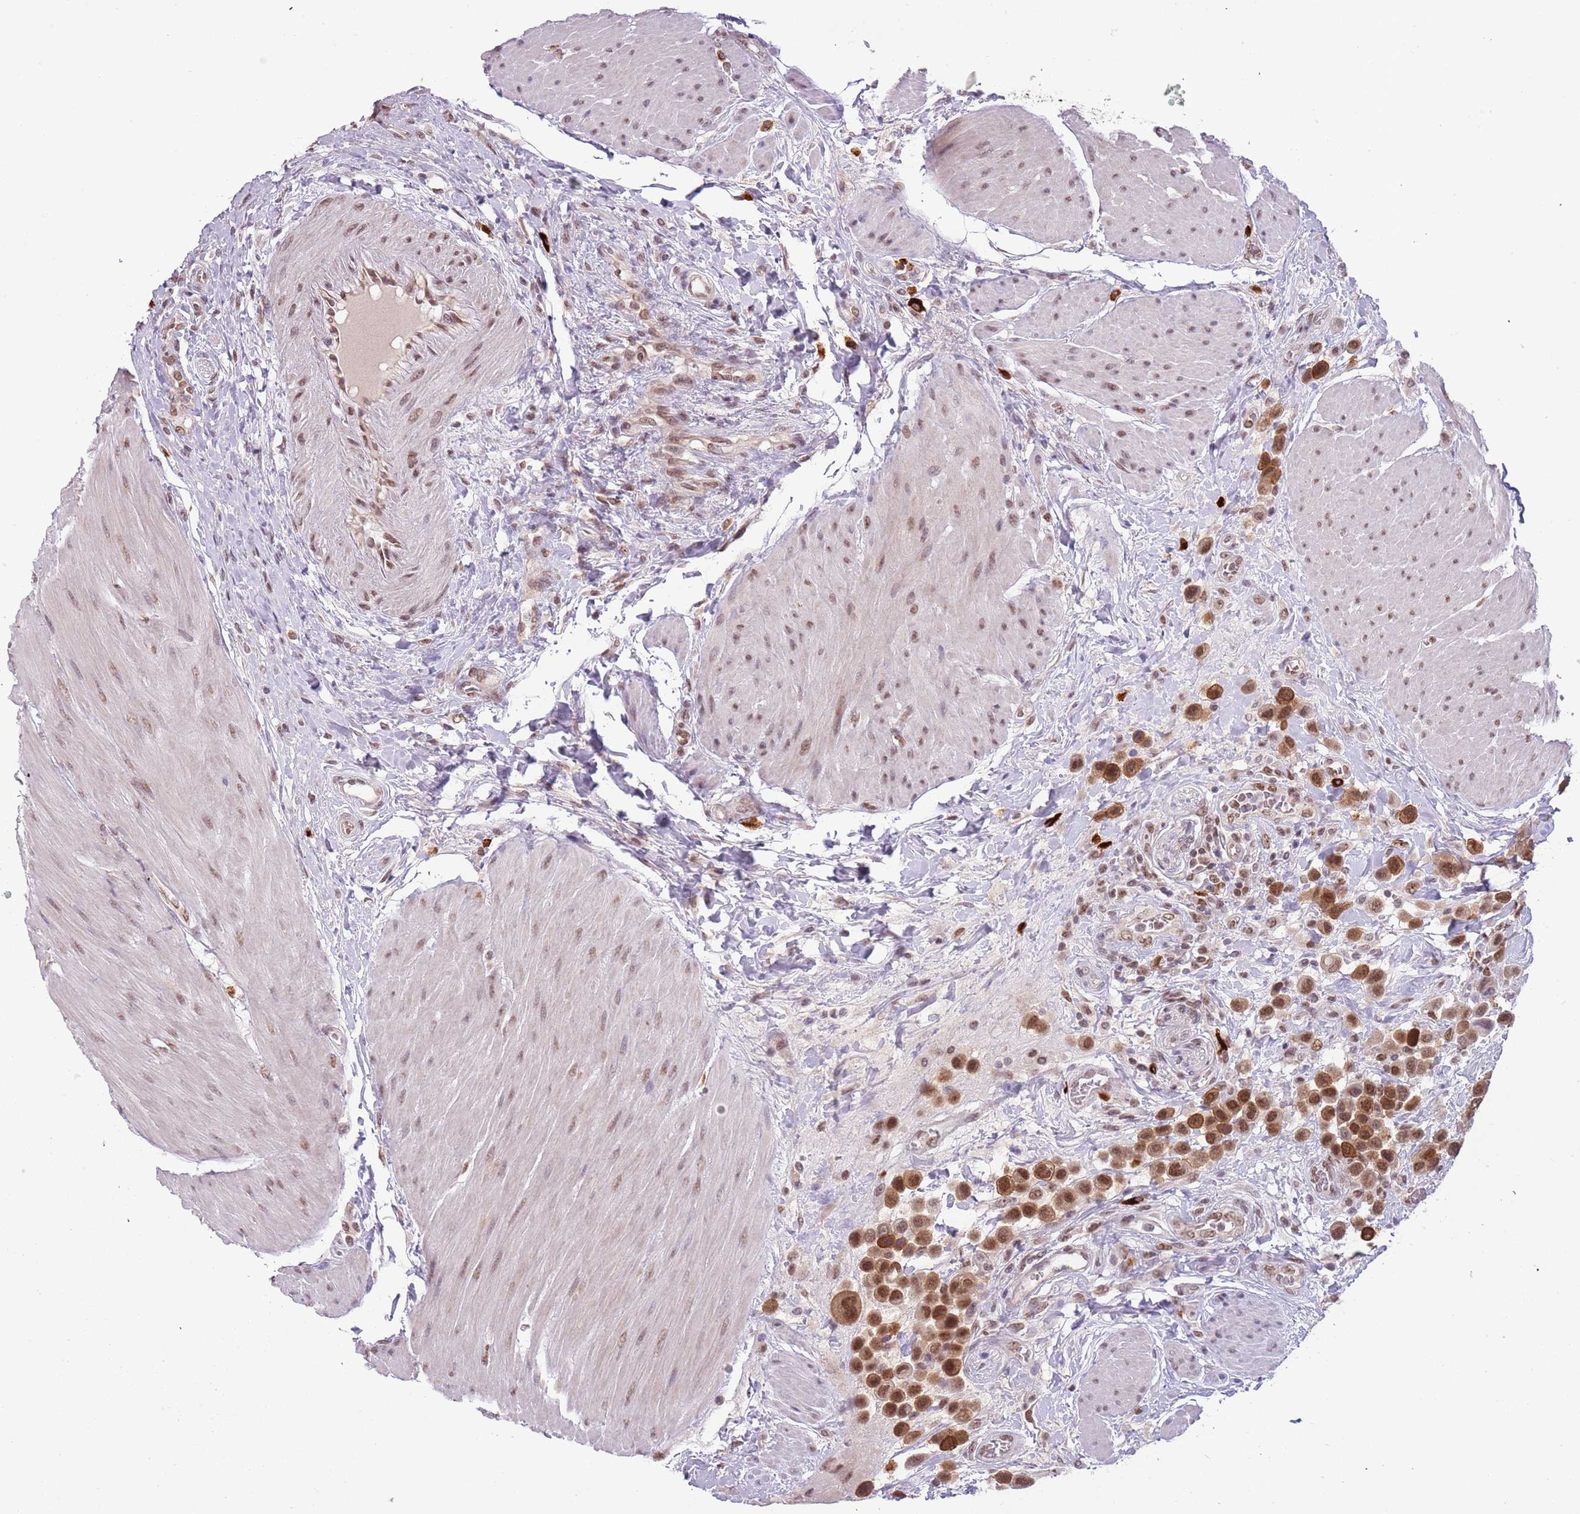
{"staining": {"intensity": "strong", "quantity": ">75%", "location": "nuclear"}, "tissue": "urothelial cancer", "cell_type": "Tumor cells", "image_type": "cancer", "snomed": [{"axis": "morphology", "description": "Urothelial carcinoma, High grade"}, {"axis": "topography", "description": "Urinary bladder"}], "caption": "High-magnification brightfield microscopy of urothelial cancer stained with DAB (3,3'-diaminobenzidine) (brown) and counterstained with hematoxylin (blue). tumor cells exhibit strong nuclear positivity is appreciated in approximately>75% of cells. The protein is shown in brown color, while the nuclei are stained blue.", "gene": "FAM120AOS", "patient": {"sex": "male", "age": 50}}